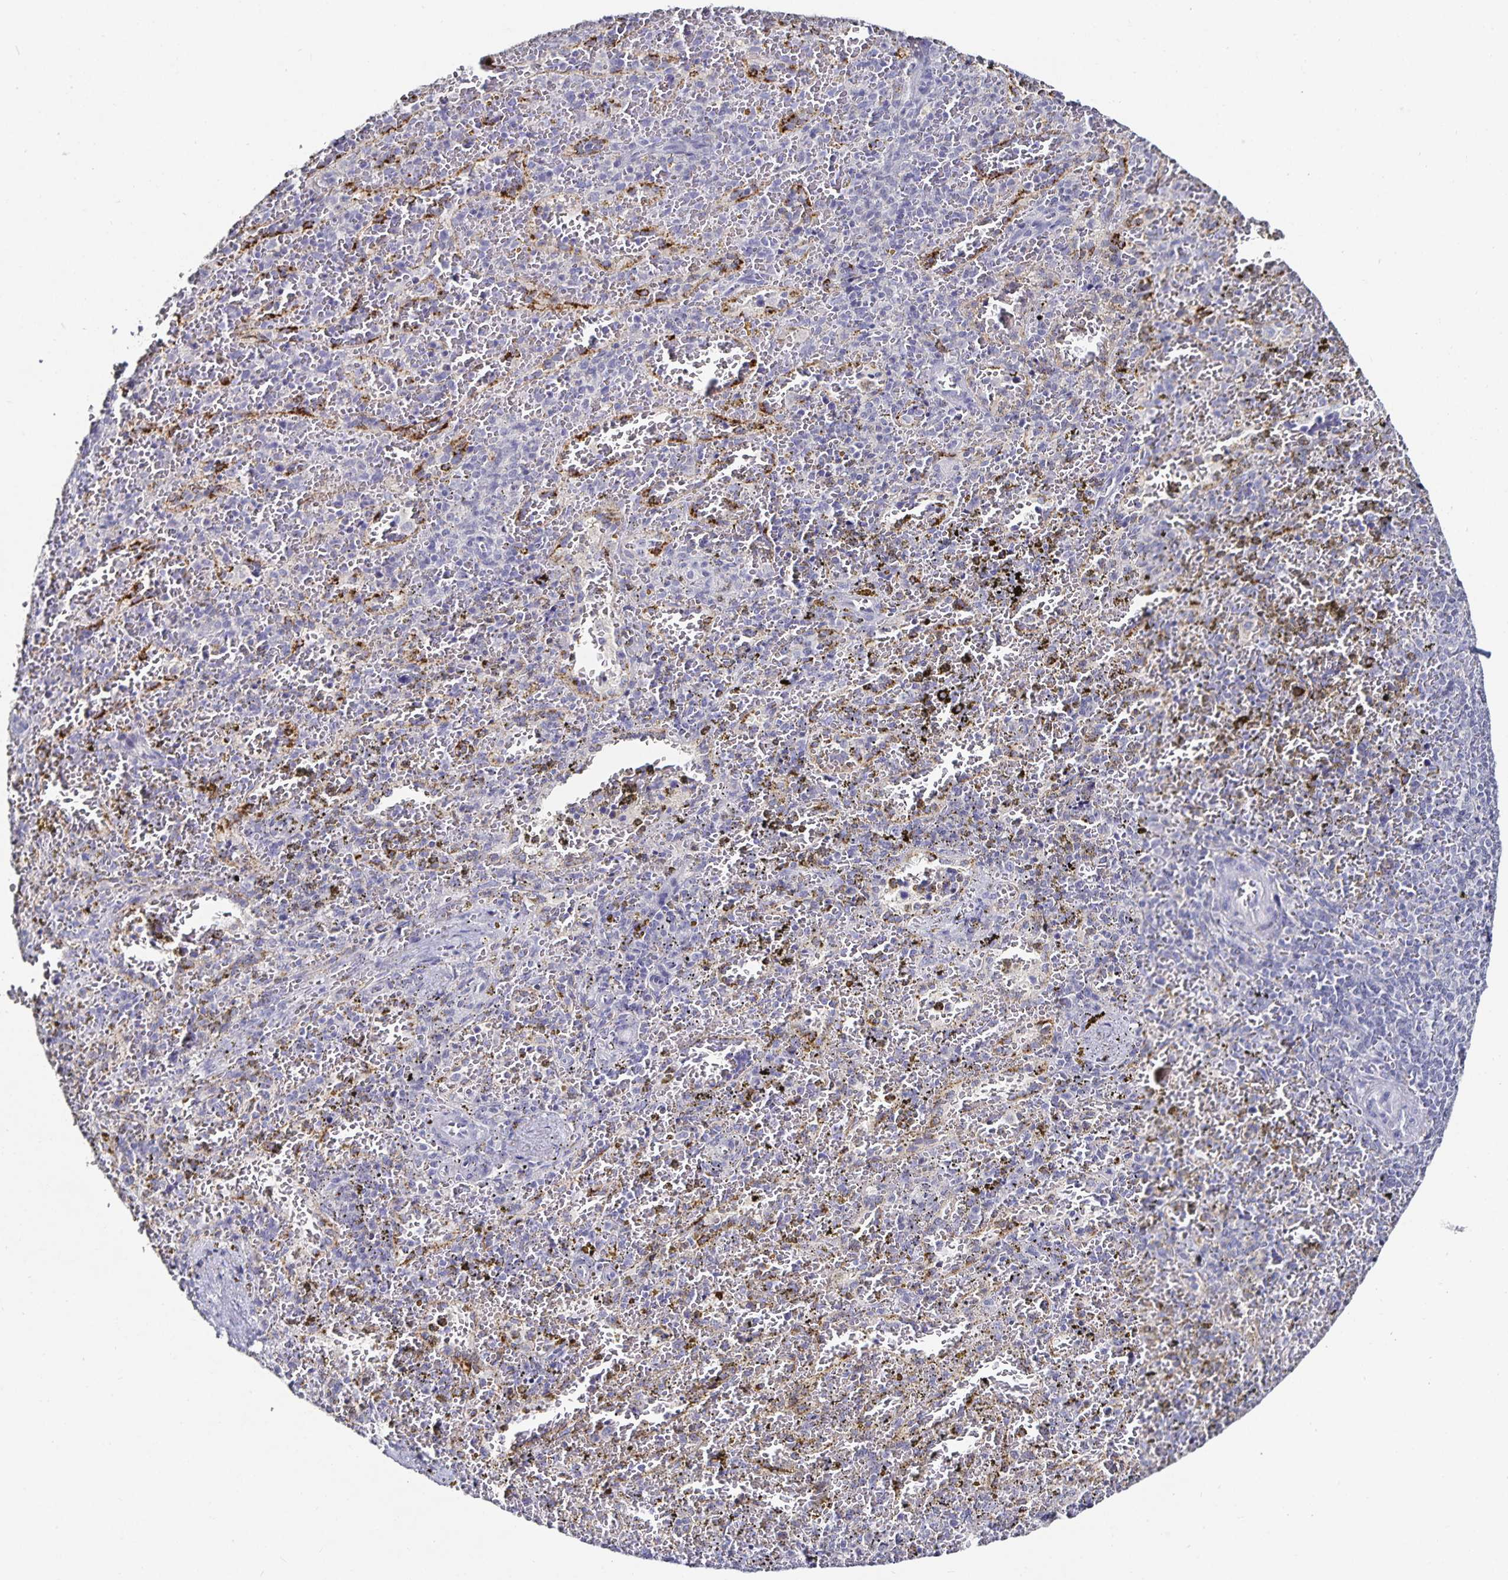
{"staining": {"intensity": "negative", "quantity": "none", "location": "none"}, "tissue": "spleen", "cell_type": "Cells in red pulp", "image_type": "normal", "snomed": [{"axis": "morphology", "description": "Normal tissue, NOS"}, {"axis": "topography", "description": "Spleen"}], "caption": "High magnification brightfield microscopy of unremarkable spleen stained with DAB (brown) and counterstained with hematoxylin (blue): cells in red pulp show no significant expression.", "gene": "TTR", "patient": {"sex": "female", "age": 50}}